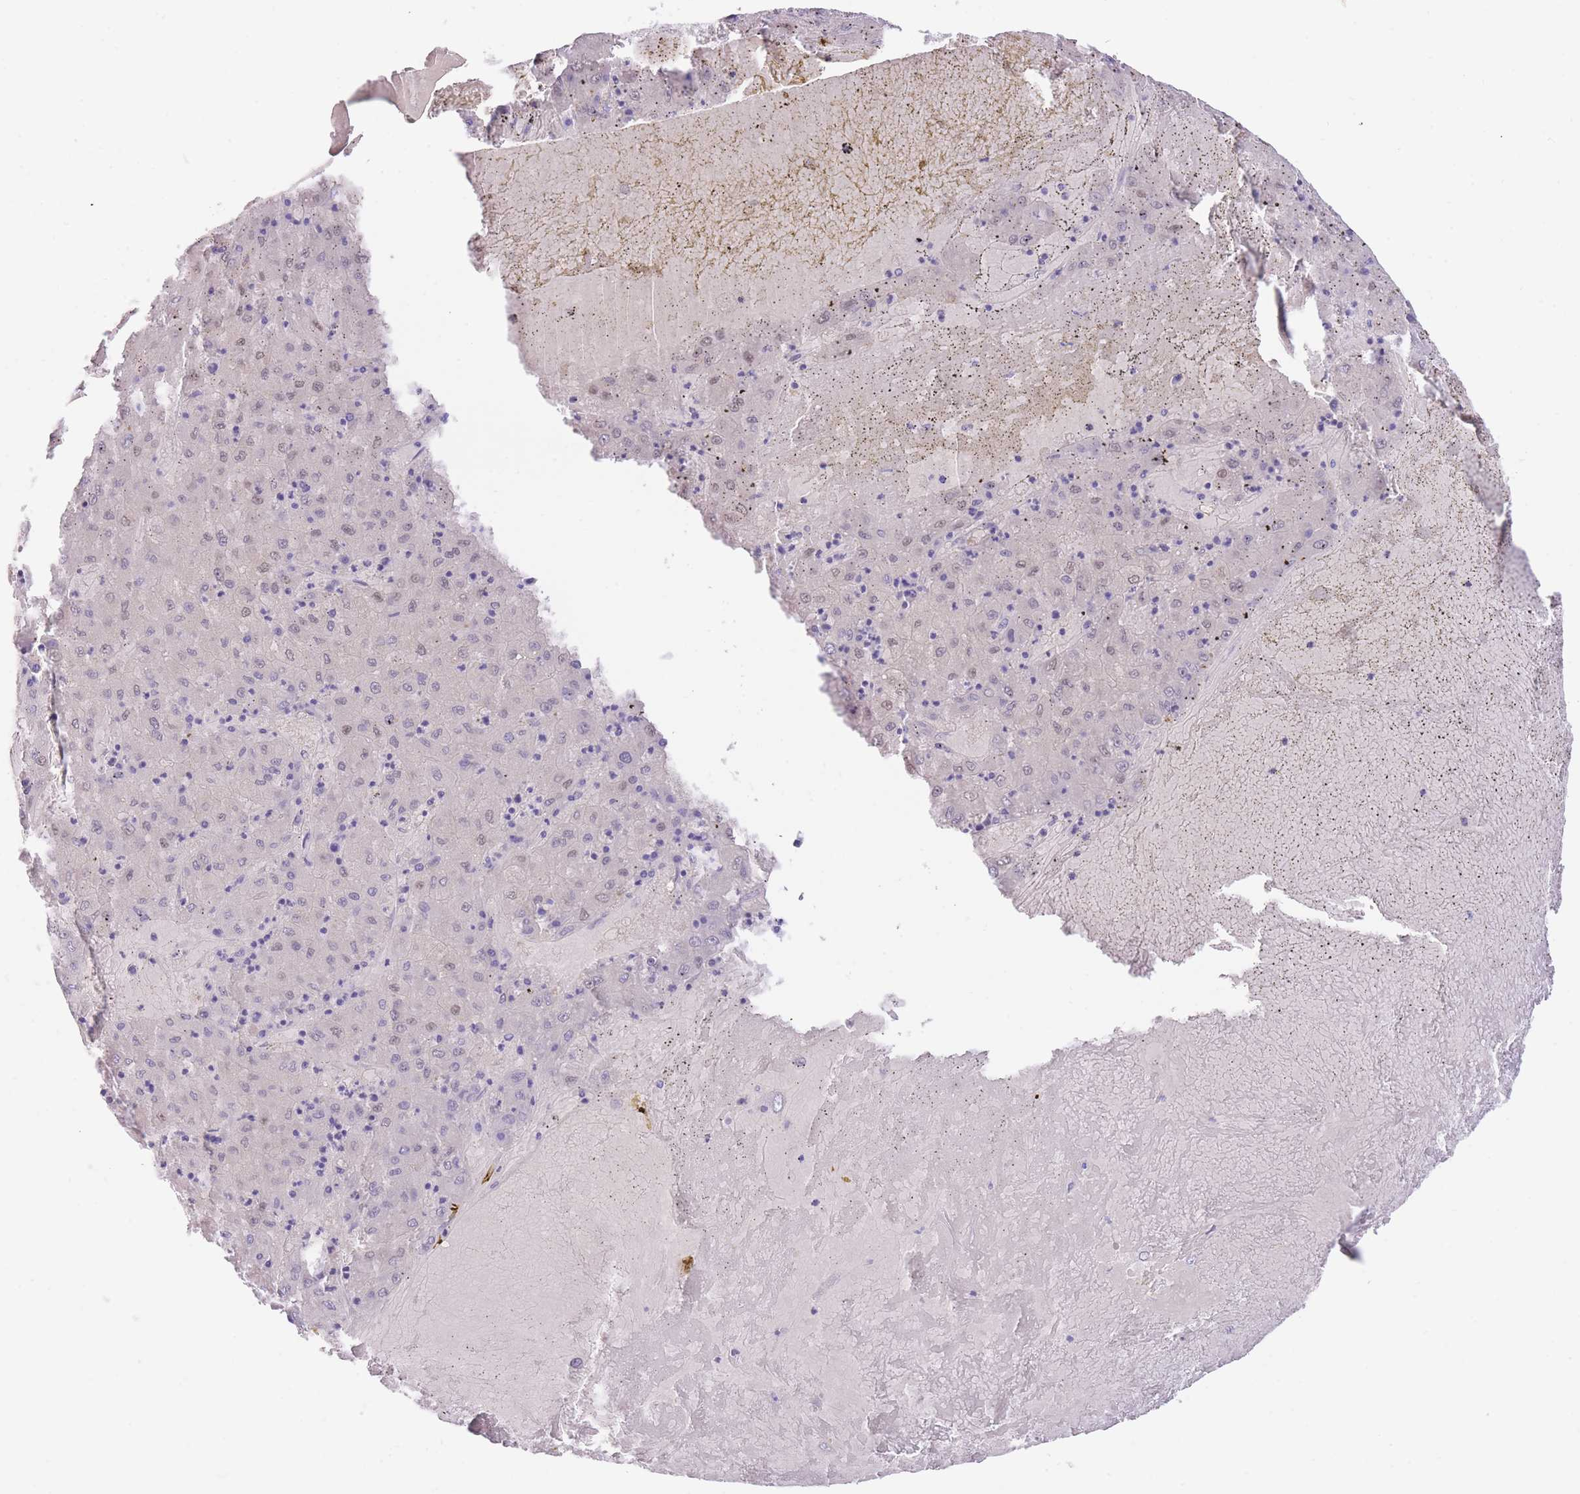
{"staining": {"intensity": "negative", "quantity": "none", "location": "none"}, "tissue": "liver cancer", "cell_type": "Tumor cells", "image_type": "cancer", "snomed": [{"axis": "morphology", "description": "Carcinoma, Hepatocellular, NOS"}, {"axis": "topography", "description": "Liver"}], "caption": "A histopathology image of human liver hepatocellular carcinoma is negative for staining in tumor cells. (DAB IHC with hematoxylin counter stain).", "gene": "SULT1A1", "patient": {"sex": "male", "age": 72}}